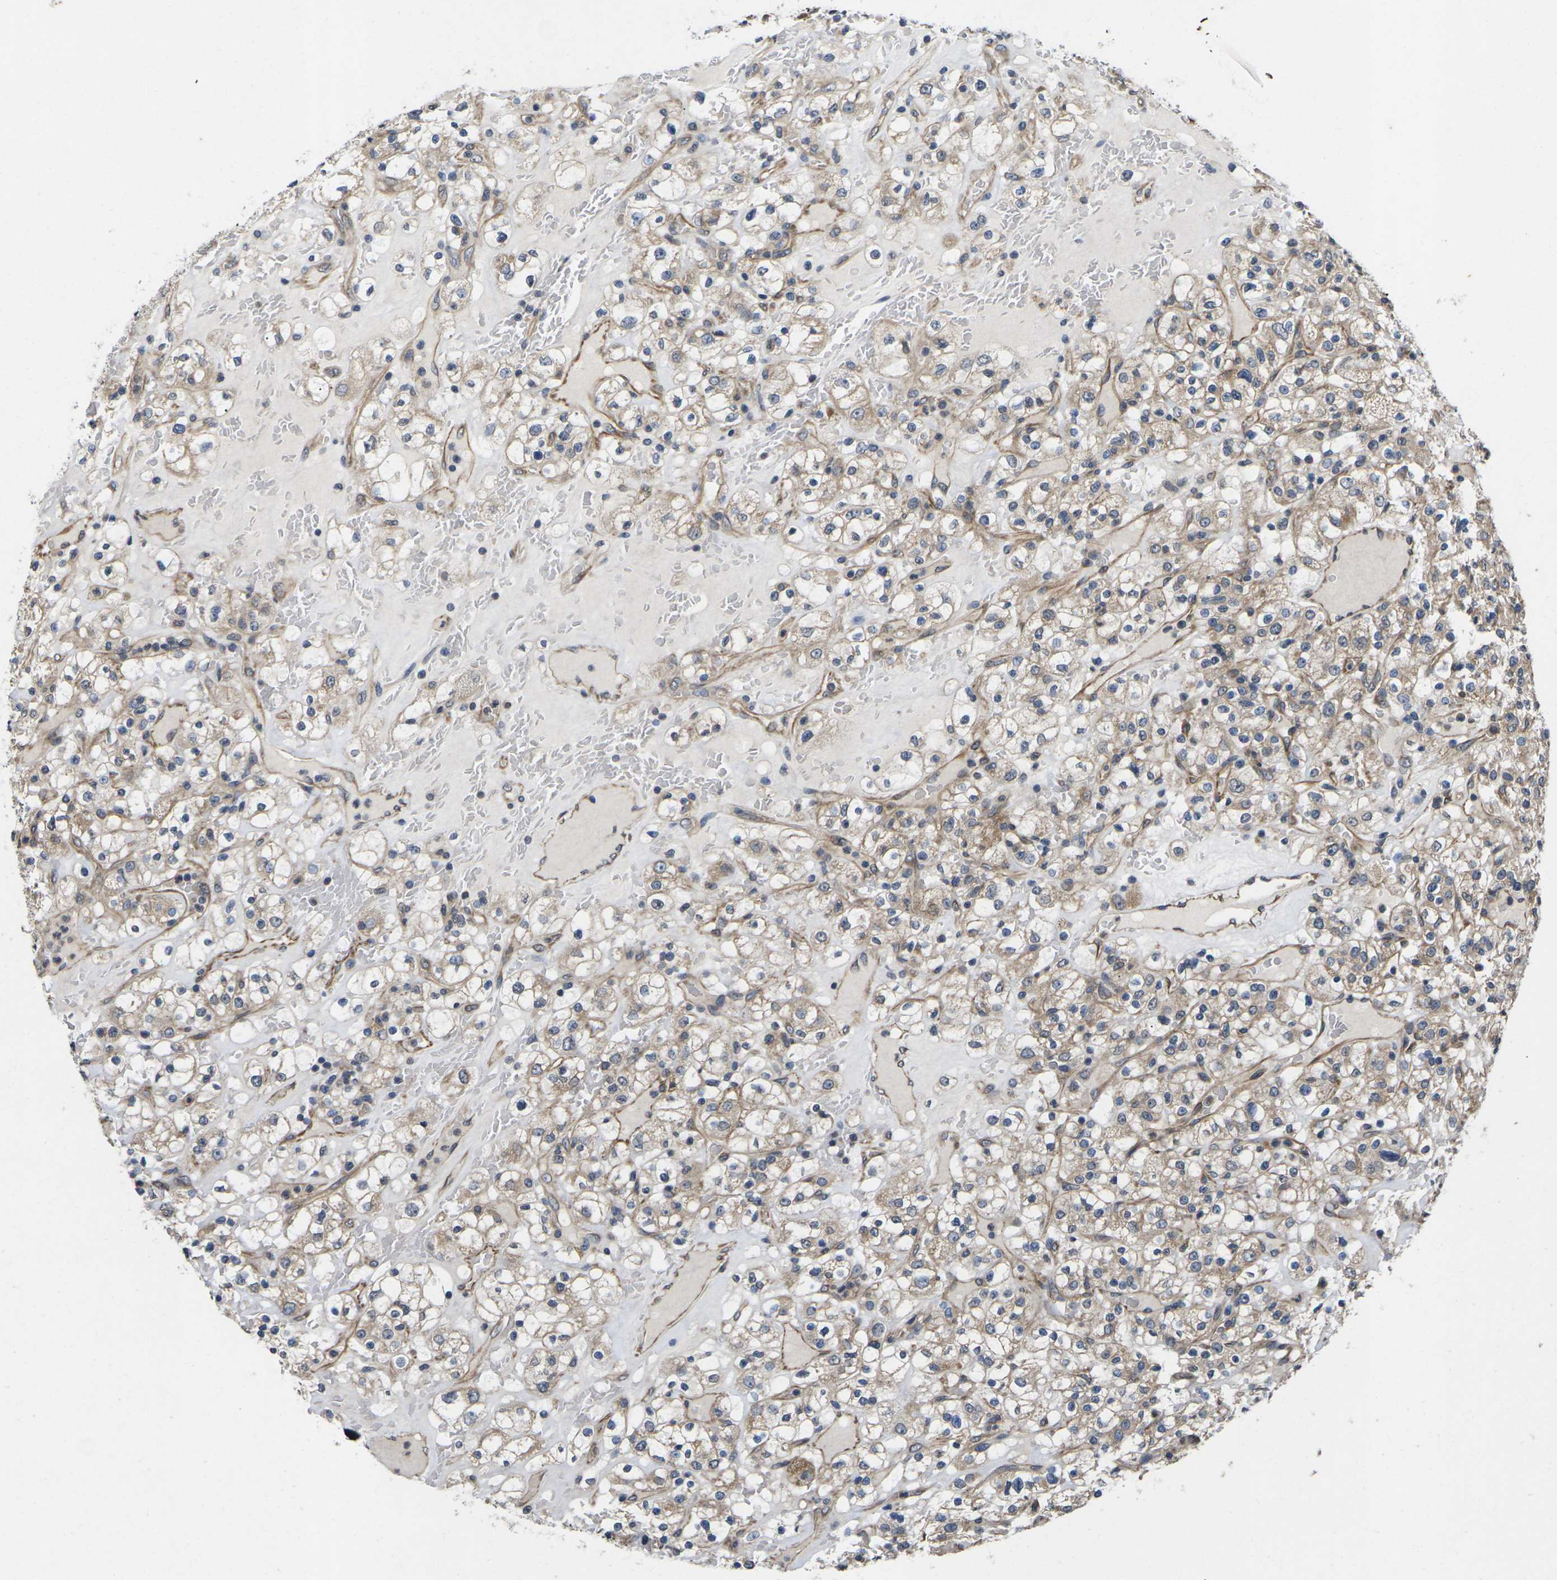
{"staining": {"intensity": "moderate", "quantity": ">75%", "location": "cytoplasmic/membranous"}, "tissue": "renal cancer", "cell_type": "Tumor cells", "image_type": "cancer", "snomed": [{"axis": "morphology", "description": "Normal tissue, NOS"}, {"axis": "morphology", "description": "Adenocarcinoma, NOS"}, {"axis": "topography", "description": "Kidney"}], "caption": "Human adenocarcinoma (renal) stained with a protein marker displays moderate staining in tumor cells.", "gene": "DKK2", "patient": {"sex": "female", "age": 72}}